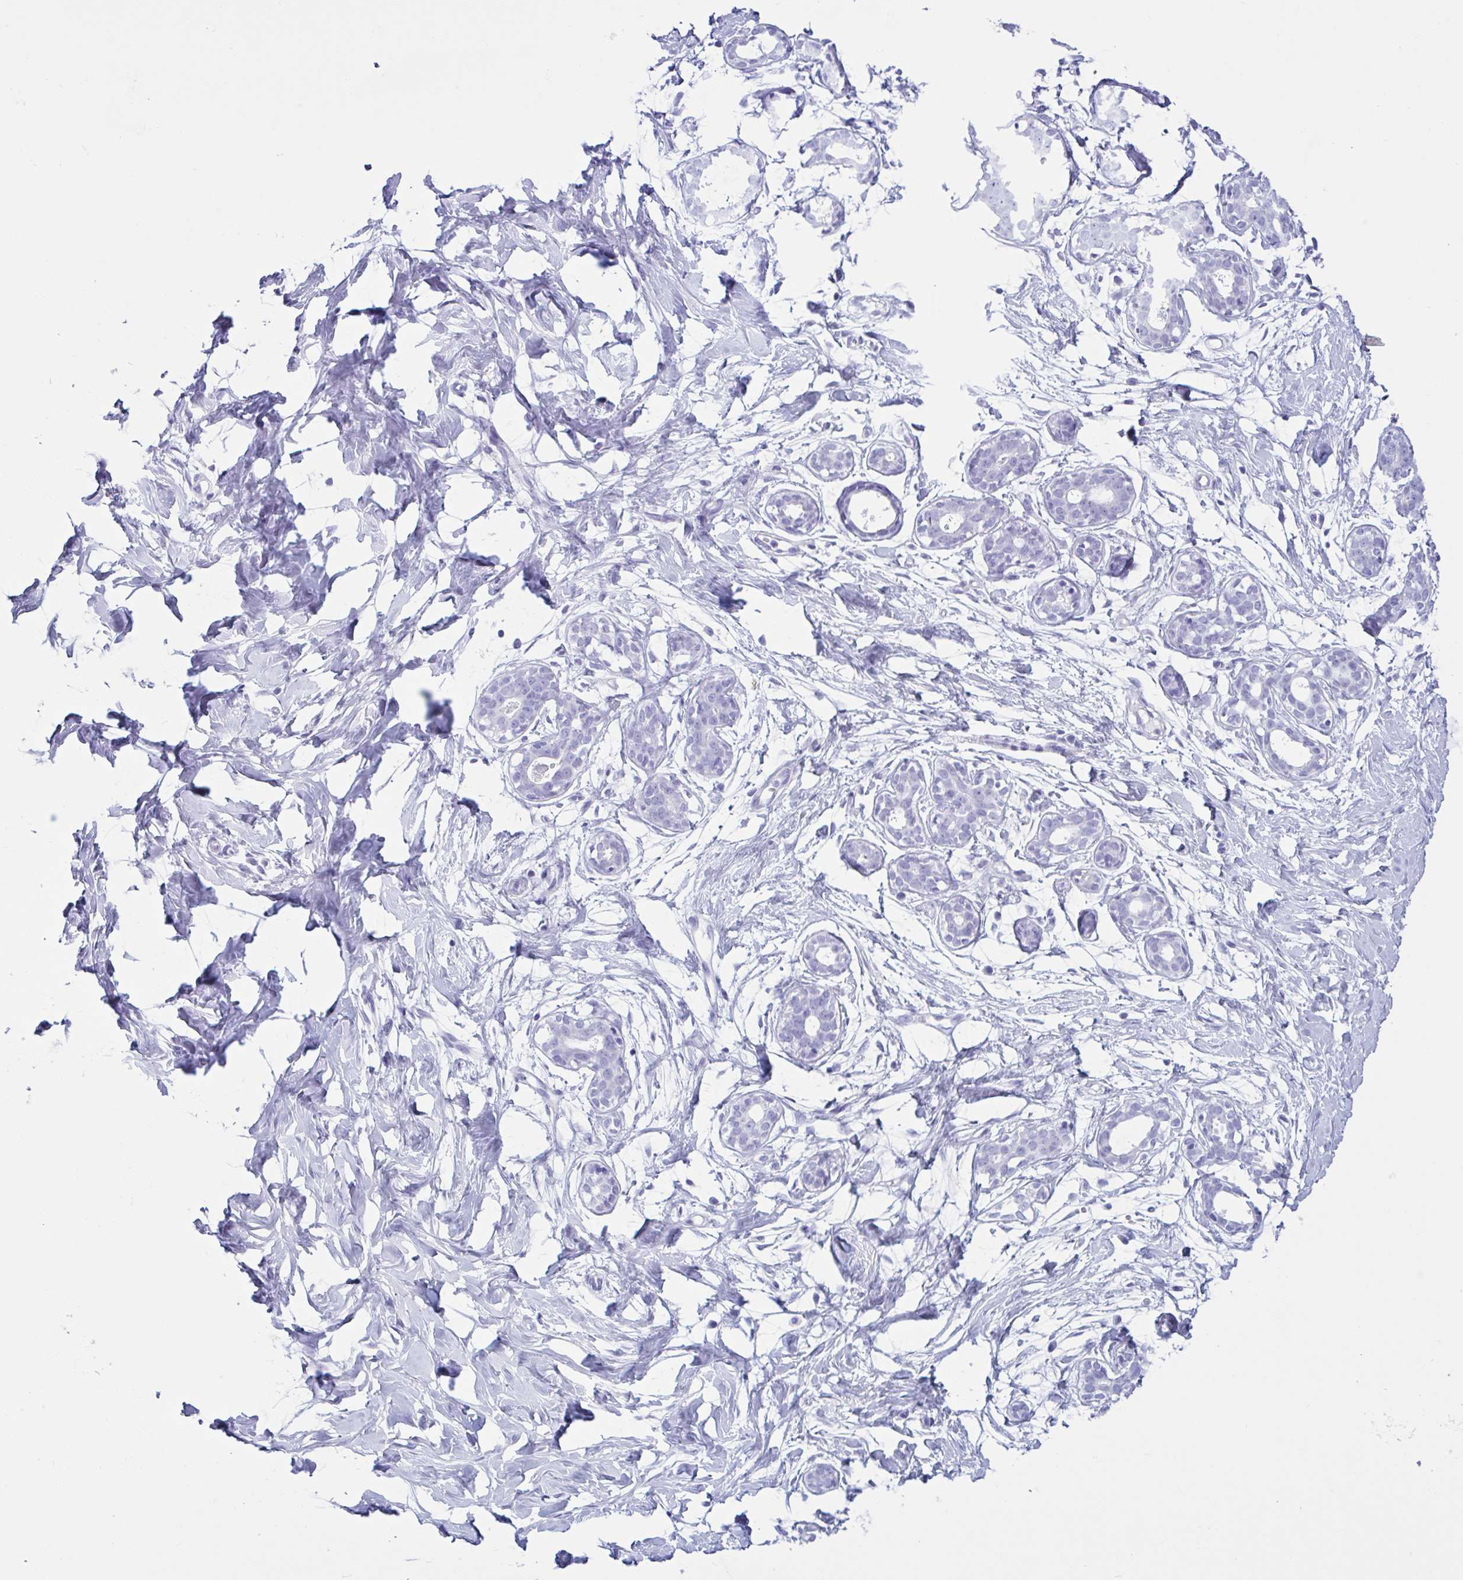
{"staining": {"intensity": "negative", "quantity": "none", "location": "none"}, "tissue": "breast", "cell_type": "Adipocytes", "image_type": "normal", "snomed": [{"axis": "morphology", "description": "Normal tissue, NOS"}, {"axis": "topography", "description": "Breast"}], "caption": "Histopathology image shows no significant protein positivity in adipocytes of normal breast. (DAB IHC with hematoxylin counter stain).", "gene": "MRGPRG", "patient": {"sex": "female", "age": 27}}